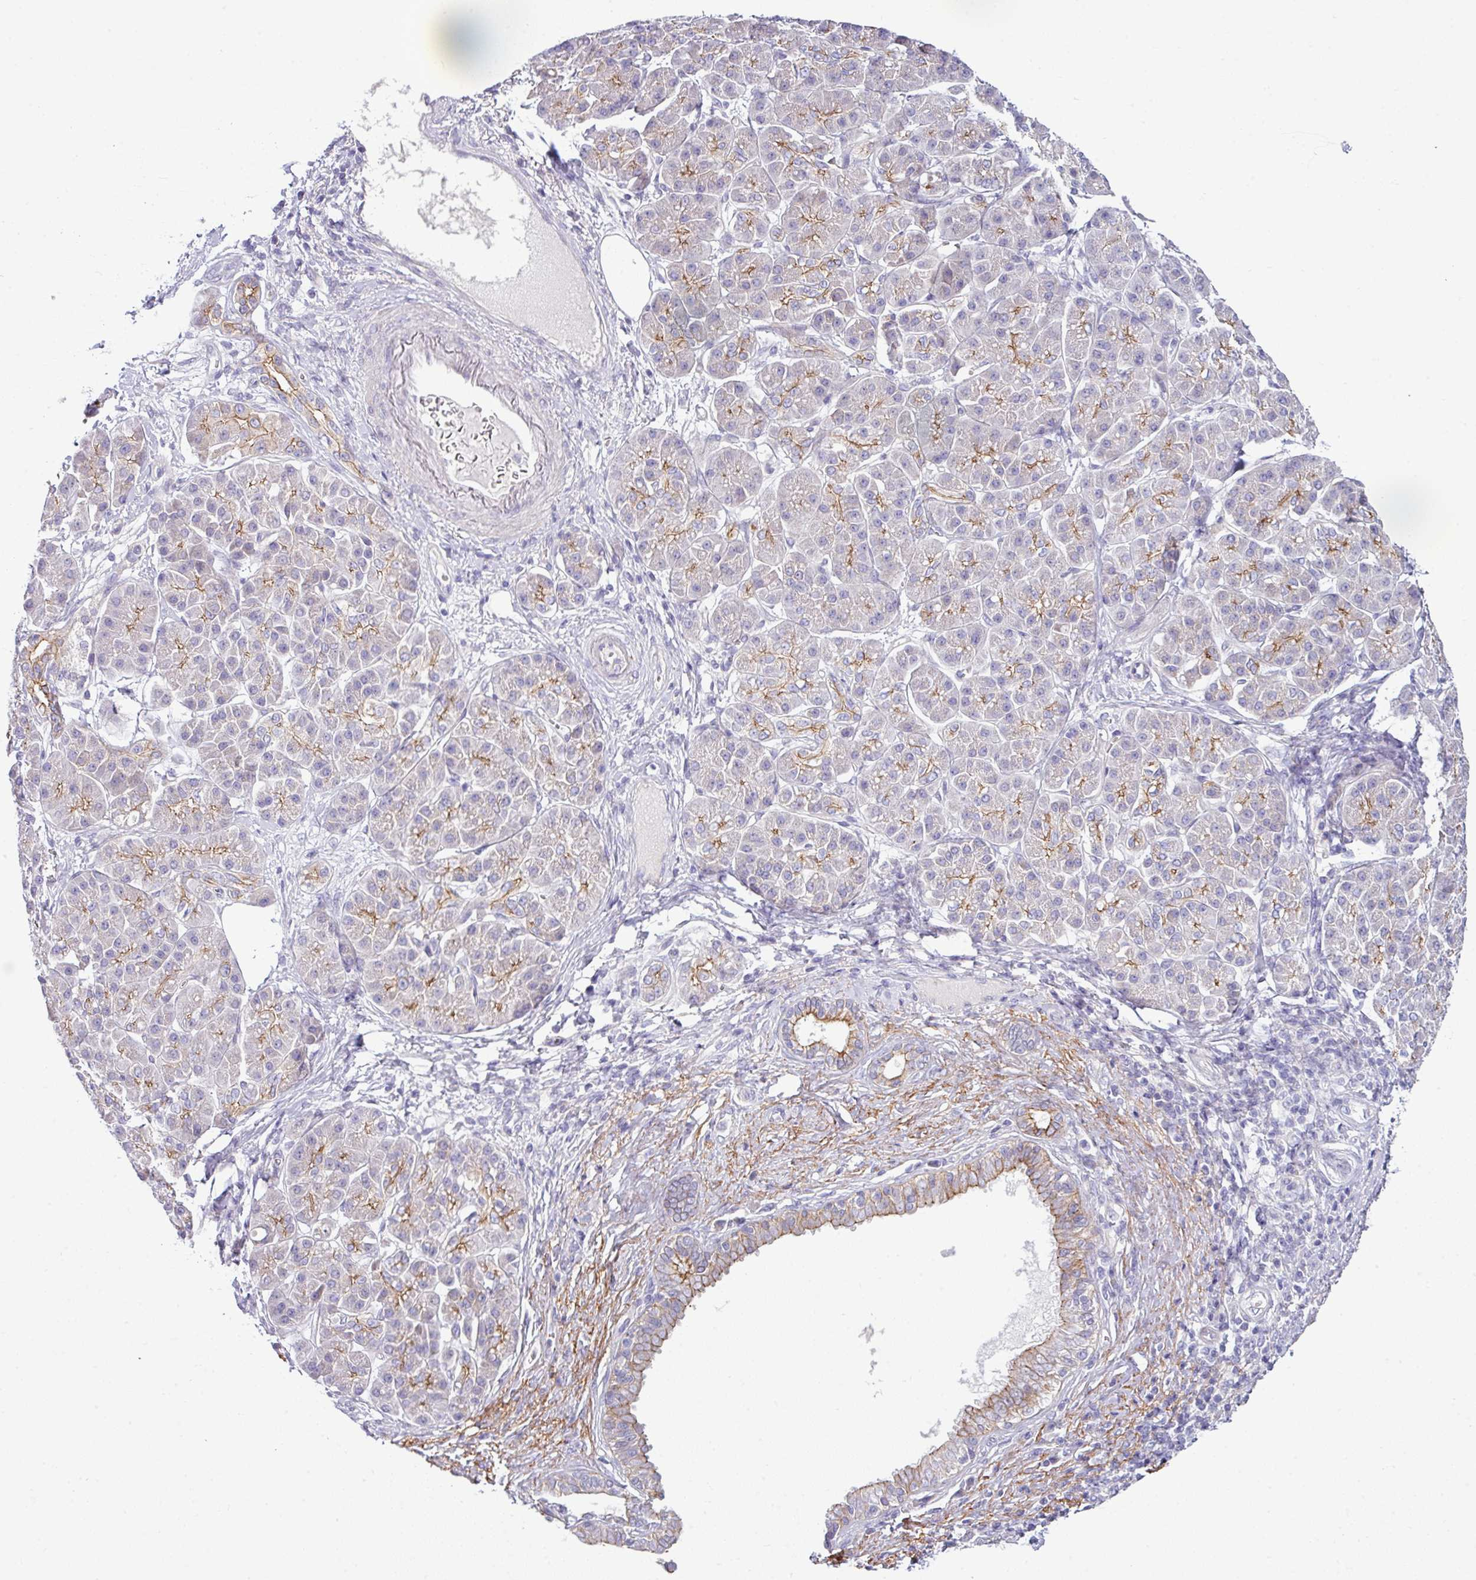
{"staining": {"intensity": "moderate", "quantity": "<25%", "location": "cytoplasmic/membranous"}, "tissue": "pancreatic cancer", "cell_type": "Tumor cells", "image_type": "cancer", "snomed": [{"axis": "morphology", "description": "Adenocarcinoma, NOS"}, {"axis": "topography", "description": "Pancreas"}], "caption": "IHC staining of pancreatic adenocarcinoma, which demonstrates low levels of moderate cytoplasmic/membranous staining in approximately <25% of tumor cells indicating moderate cytoplasmic/membranous protein positivity. The staining was performed using DAB (brown) for protein detection and nuclei were counterstained in hematoxylin (blue).", "gene": "ACAP3", "patient": {"sex": "female", "age": 73}}